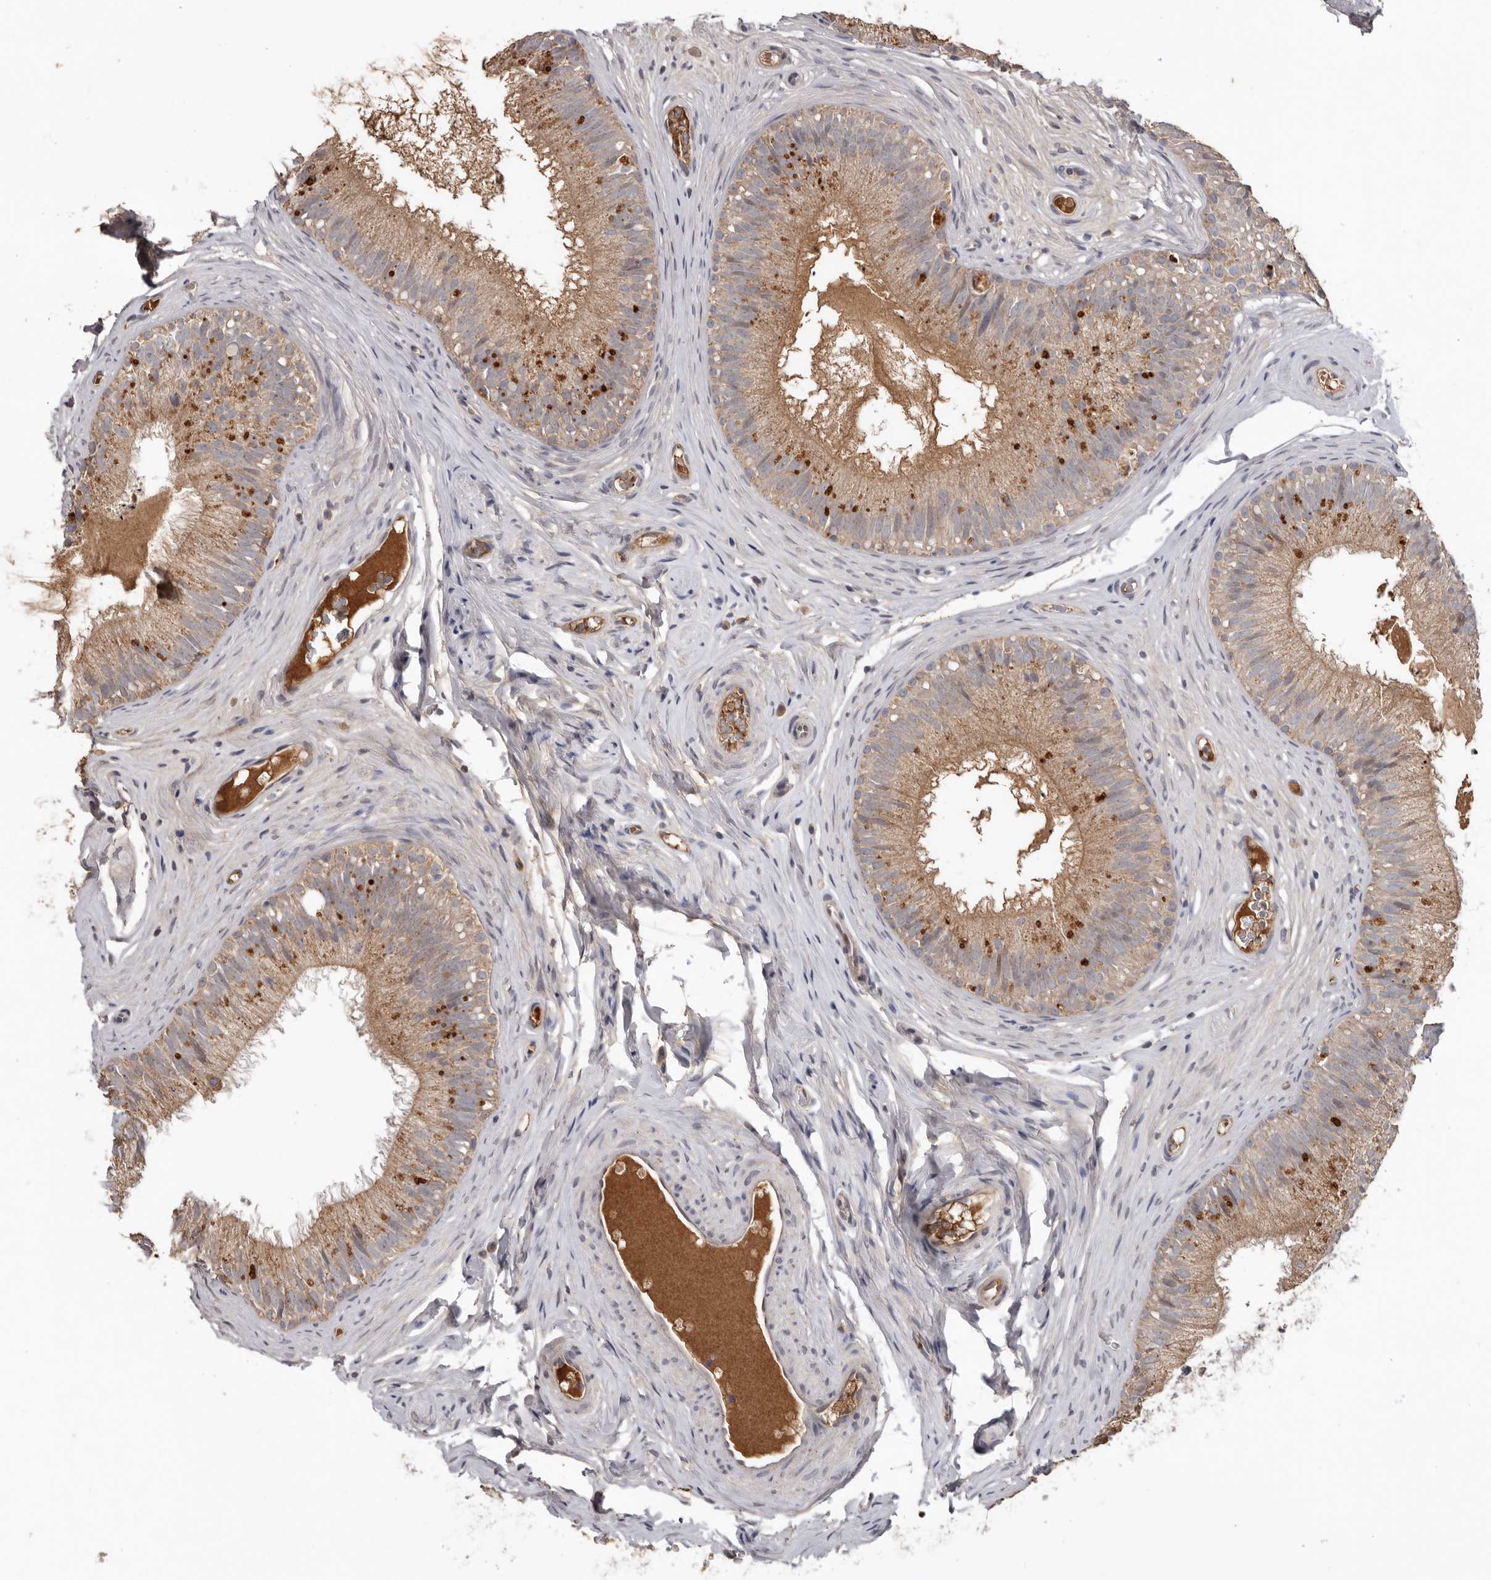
{"staining": {"intensity": "weak", "quantity": ">75%", "location": "cytoplasmic/membranous"}, "tissue": "epididymis", "cell_type": "Glandular cells", "image_type": "normal", "snomed": [{"axis": "morphology", "description": "Normal tissue, NOS"}, {"axis": "topography", "description": "Epididymis"}], "caption": "IHC staining of unremarkable epididymis, which shows low levels of weak cytoplasmic/membranous positivity in about >75% of glandular cells indicating weak cytoplasmic/membranous protein staining. The staining was performed using DAB (brown) for protein detection and nuclei were counterstained in hematoxylin (blue).", "gene": "NMUR1", "patient": {"sex": "male", "age": 29}}